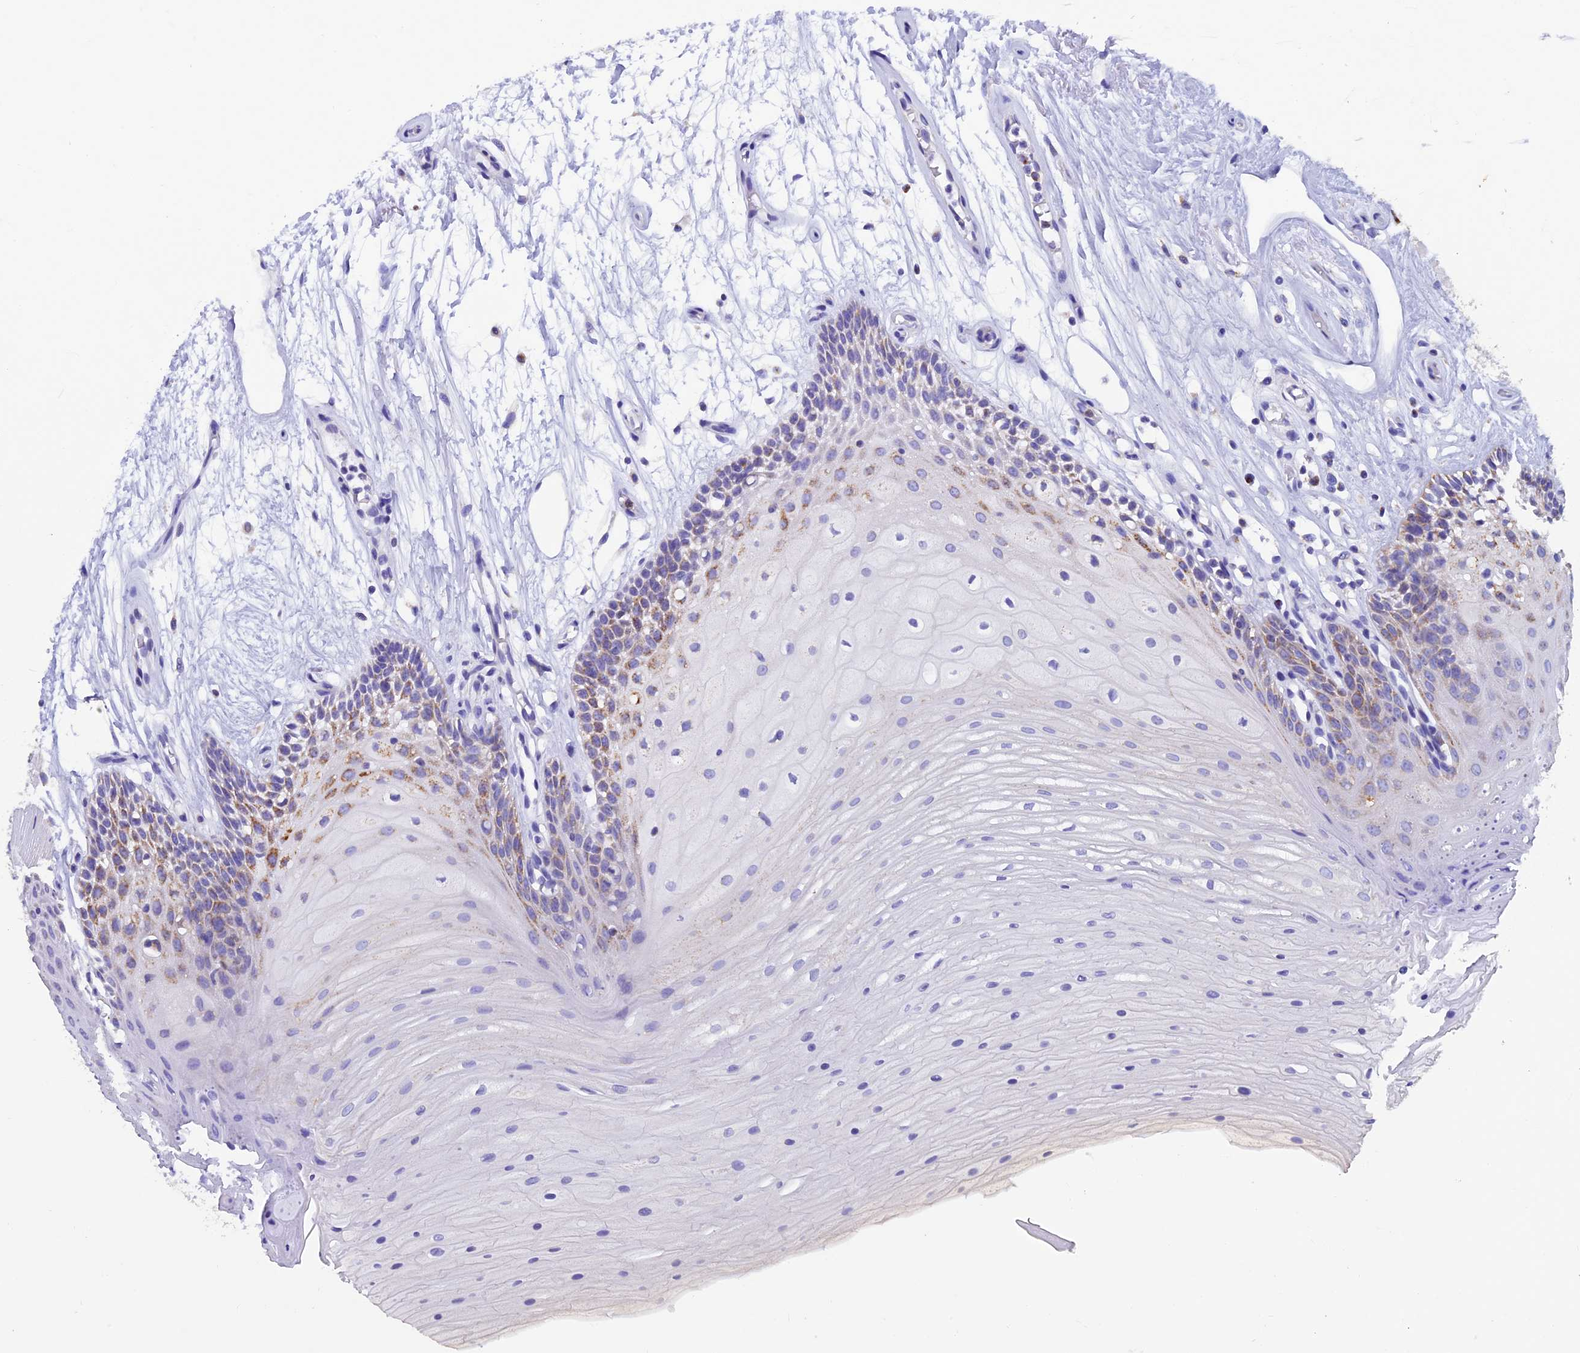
{"staining": {"intensity": "moderate", "quantity": "<25%", "location": "cytoplasmic/membranous"}, "tissue": "oral mucosa", "cell_type": "Squamous epithelial cells", "image_type": "normal", "snomed": [{"axis": "morphology", "description": "Normal tissue, NOS"}, {"axis": "topography", "description": "Oral tissue"}], "caption": "Squamous epithelial cells exhibit low levels of moderate cytoplasmic/membranous staining in approximately <25% of cells in normal human oral mucosa. Using DAB (3,3'-diaminobenzidine) (brown) and hematoxylin (blue) stains, captured at high magnification using brightfield microscopy.", "gene": "SLC8B1", "patient": {"sex": "female", "age": 80}}